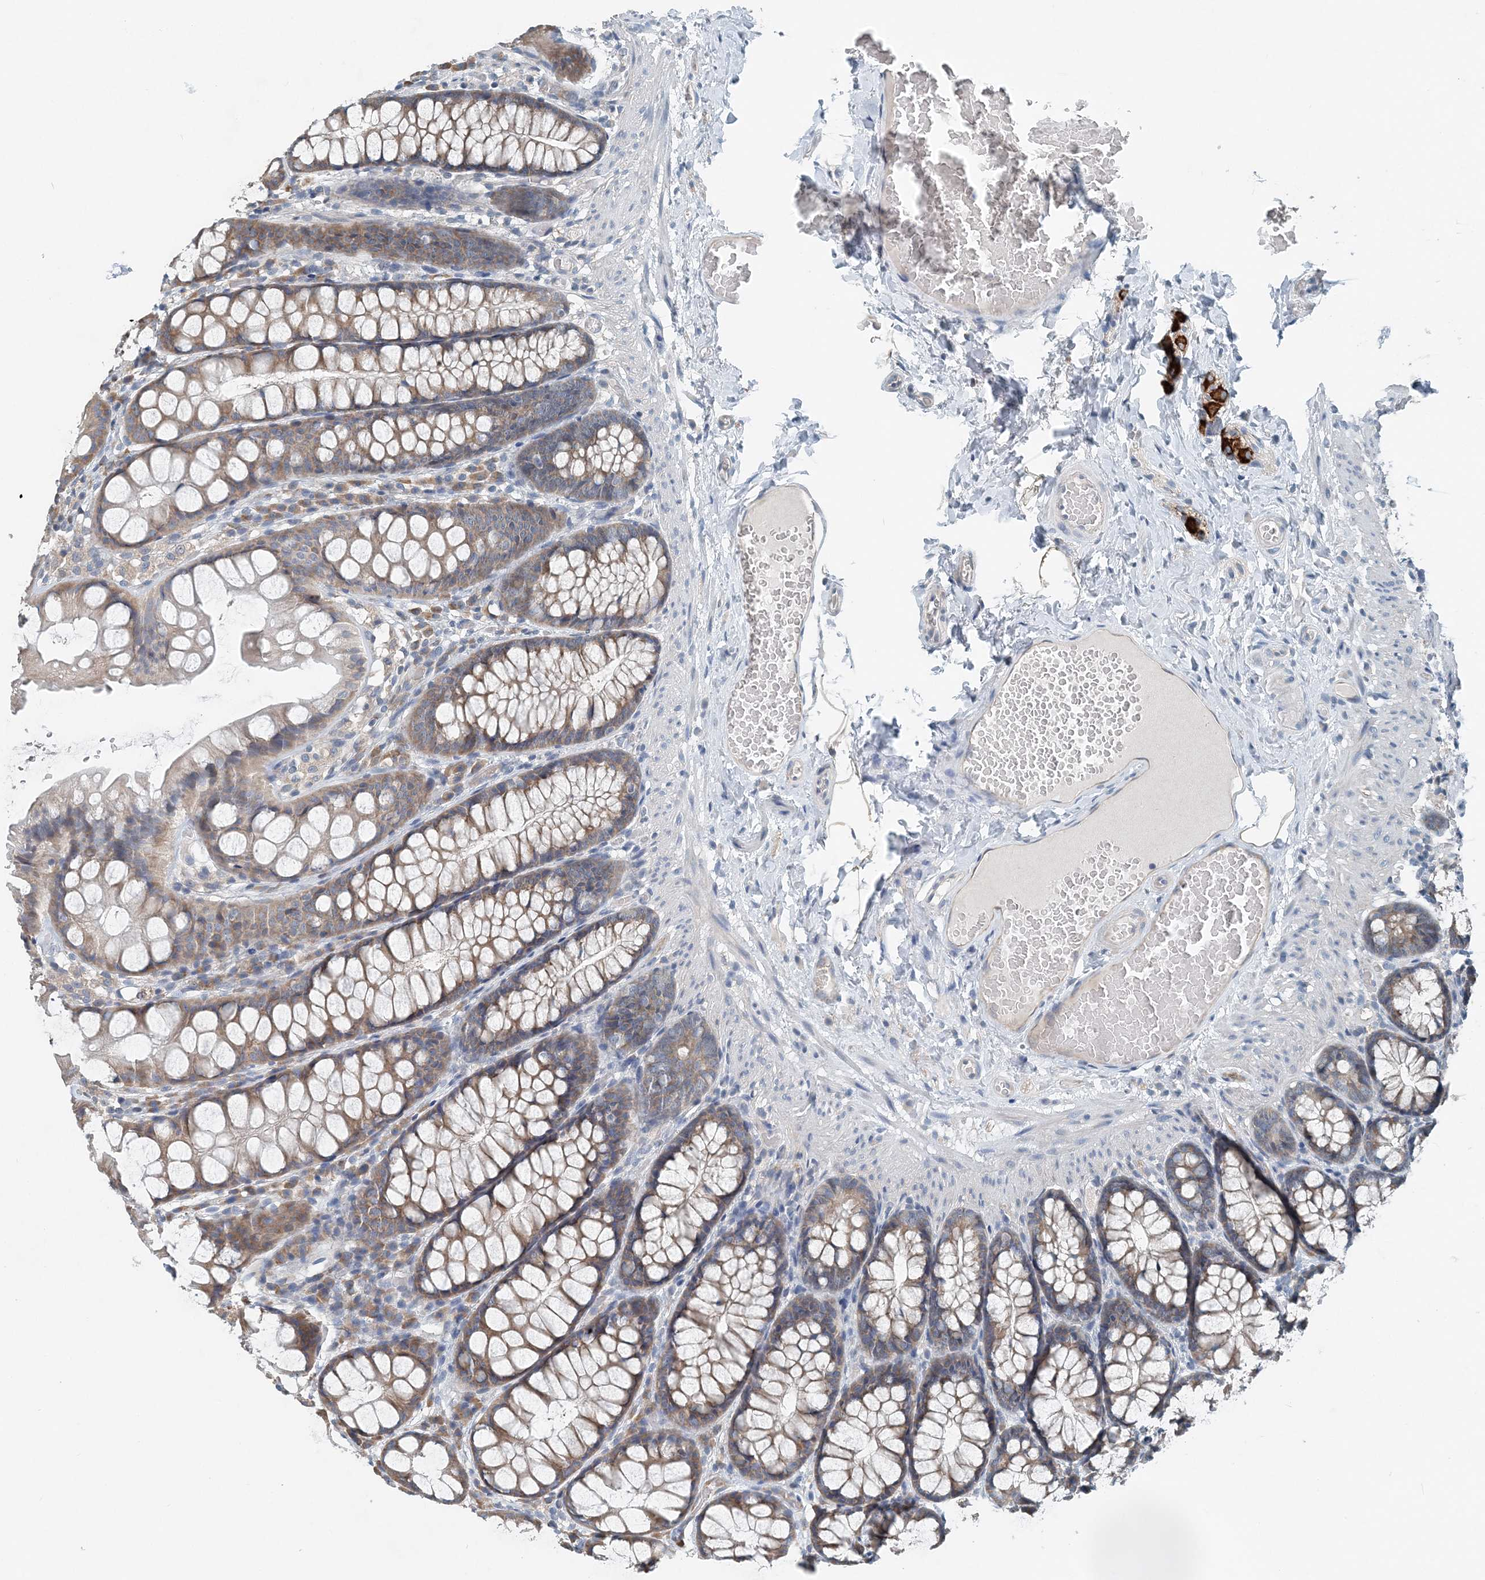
{"staining": {"intensity": "moderate", "quantity": ">75%", "location": "cytoplasmic/membranous"}, "tissue": "colon", "cell_type": "Endothelial cells", "image_type": "normal", "snomed": [{"axis": "morphology", "description": "Normal tissue, NOS"}, {"axis": "topography", "description": "Colon"}], "caption": "Immunohistochemical staining of benign colon shows medium levels of moderate cytoplasmic/membranous positivity in approximately >75% of endothelial cells. (DAB (3,3'-diaminobenzidine) IHC, brown staining for protein, blue staining for nuclei).", "gene": "EEF1A2", "patient": {"sex": "male", "age": 47}}